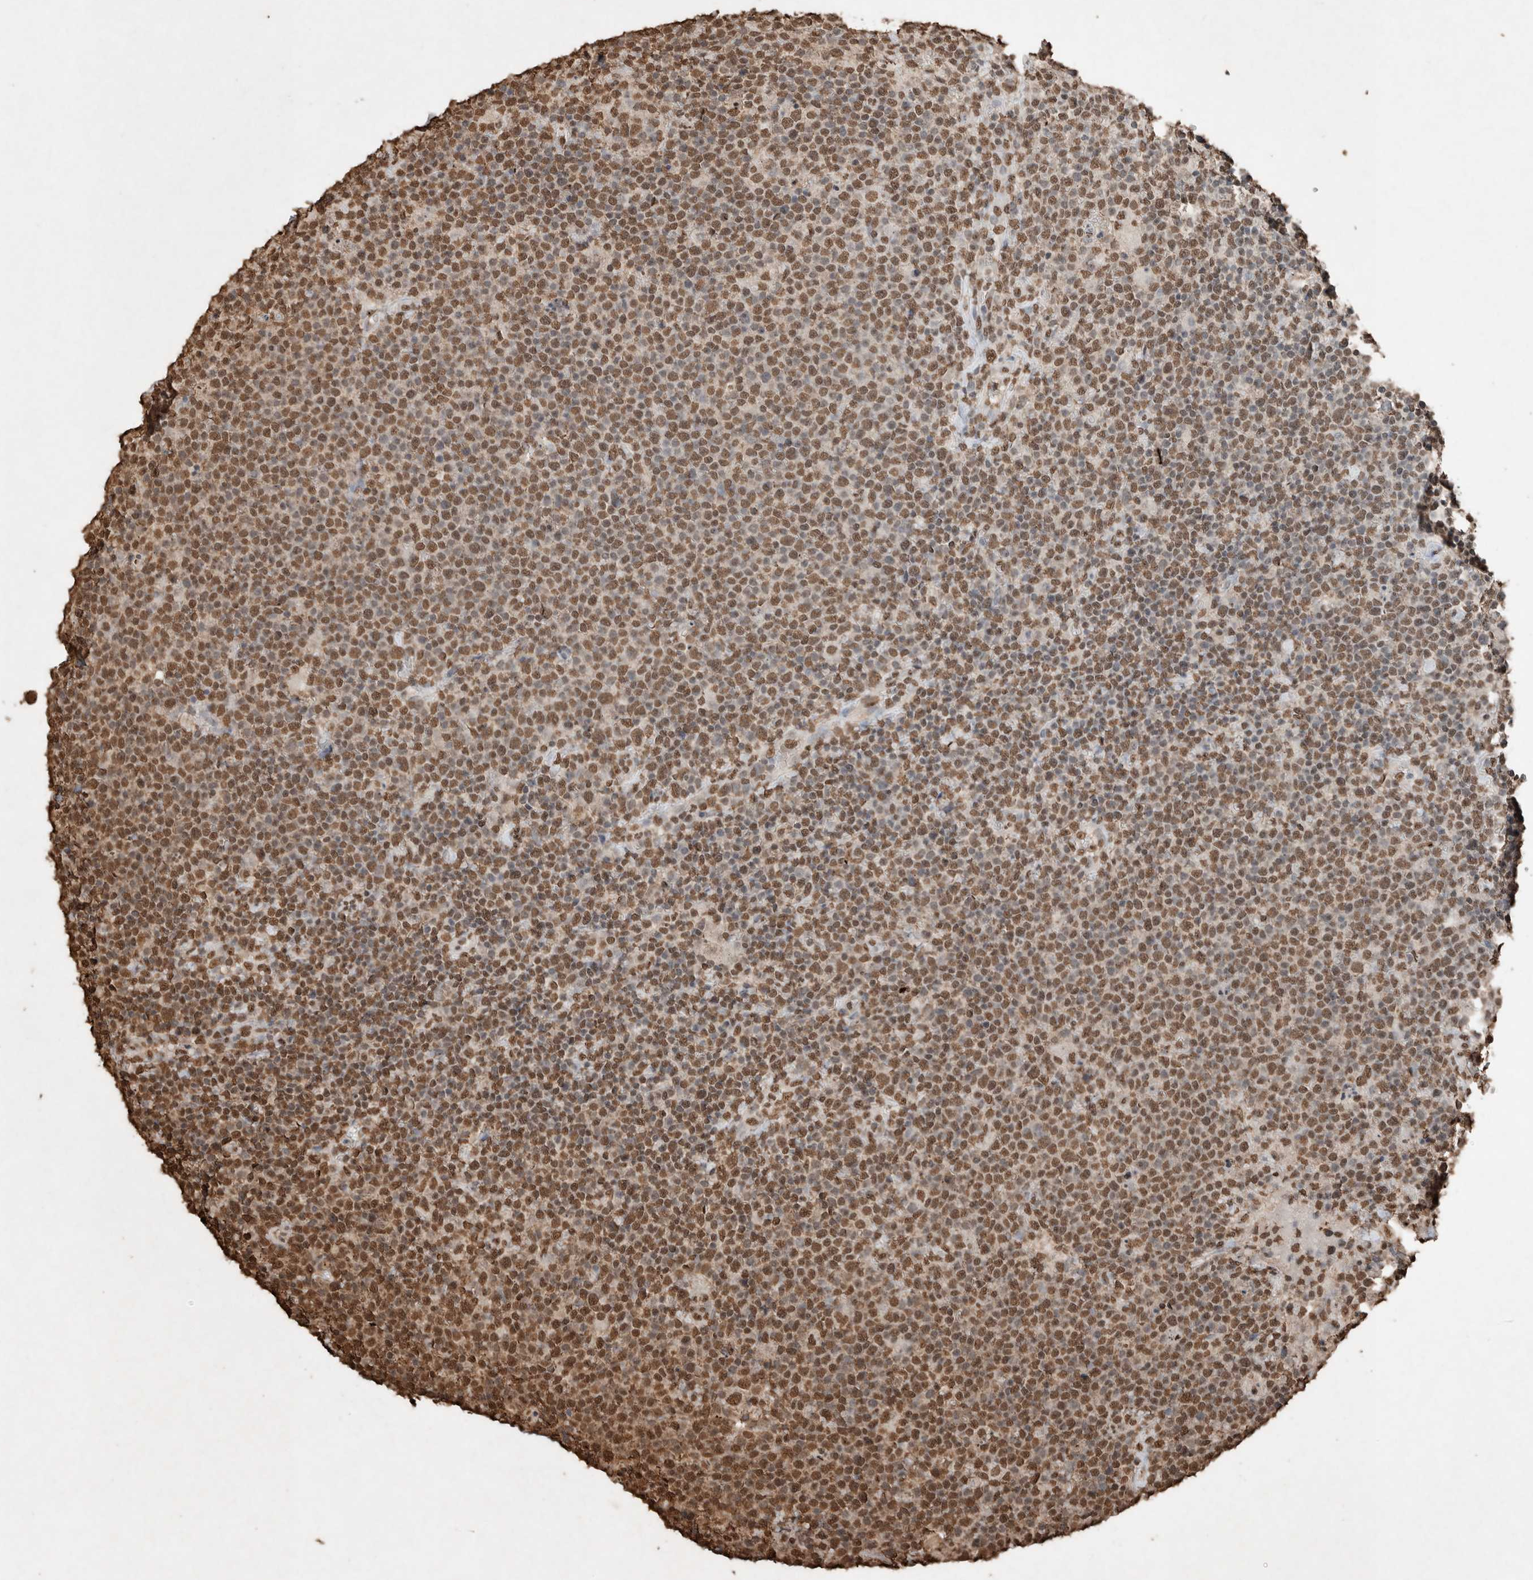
{"staining": {"intensity": "moderate", "quantity": ">75%", "location": "nuclear"}, "tissue": "lymphoma", "cell_type": "Tumor cells", "image_type": "cancer", "snomed": [{"axis": "morphology", "description": "Malignant lymphoma, non-Hodgkin's type, High grade"}, {"axis": "topography", "description": "Lymph node"}], "caption": "Human malignant lymphoma, non-Hodgkin's type (high-grade) stained with a brown dye shows moderate nuclear positive expression in about >75% of tumor cells.", "gene": "FSTL3", "patient": {"sex": "male", "age": 61}}